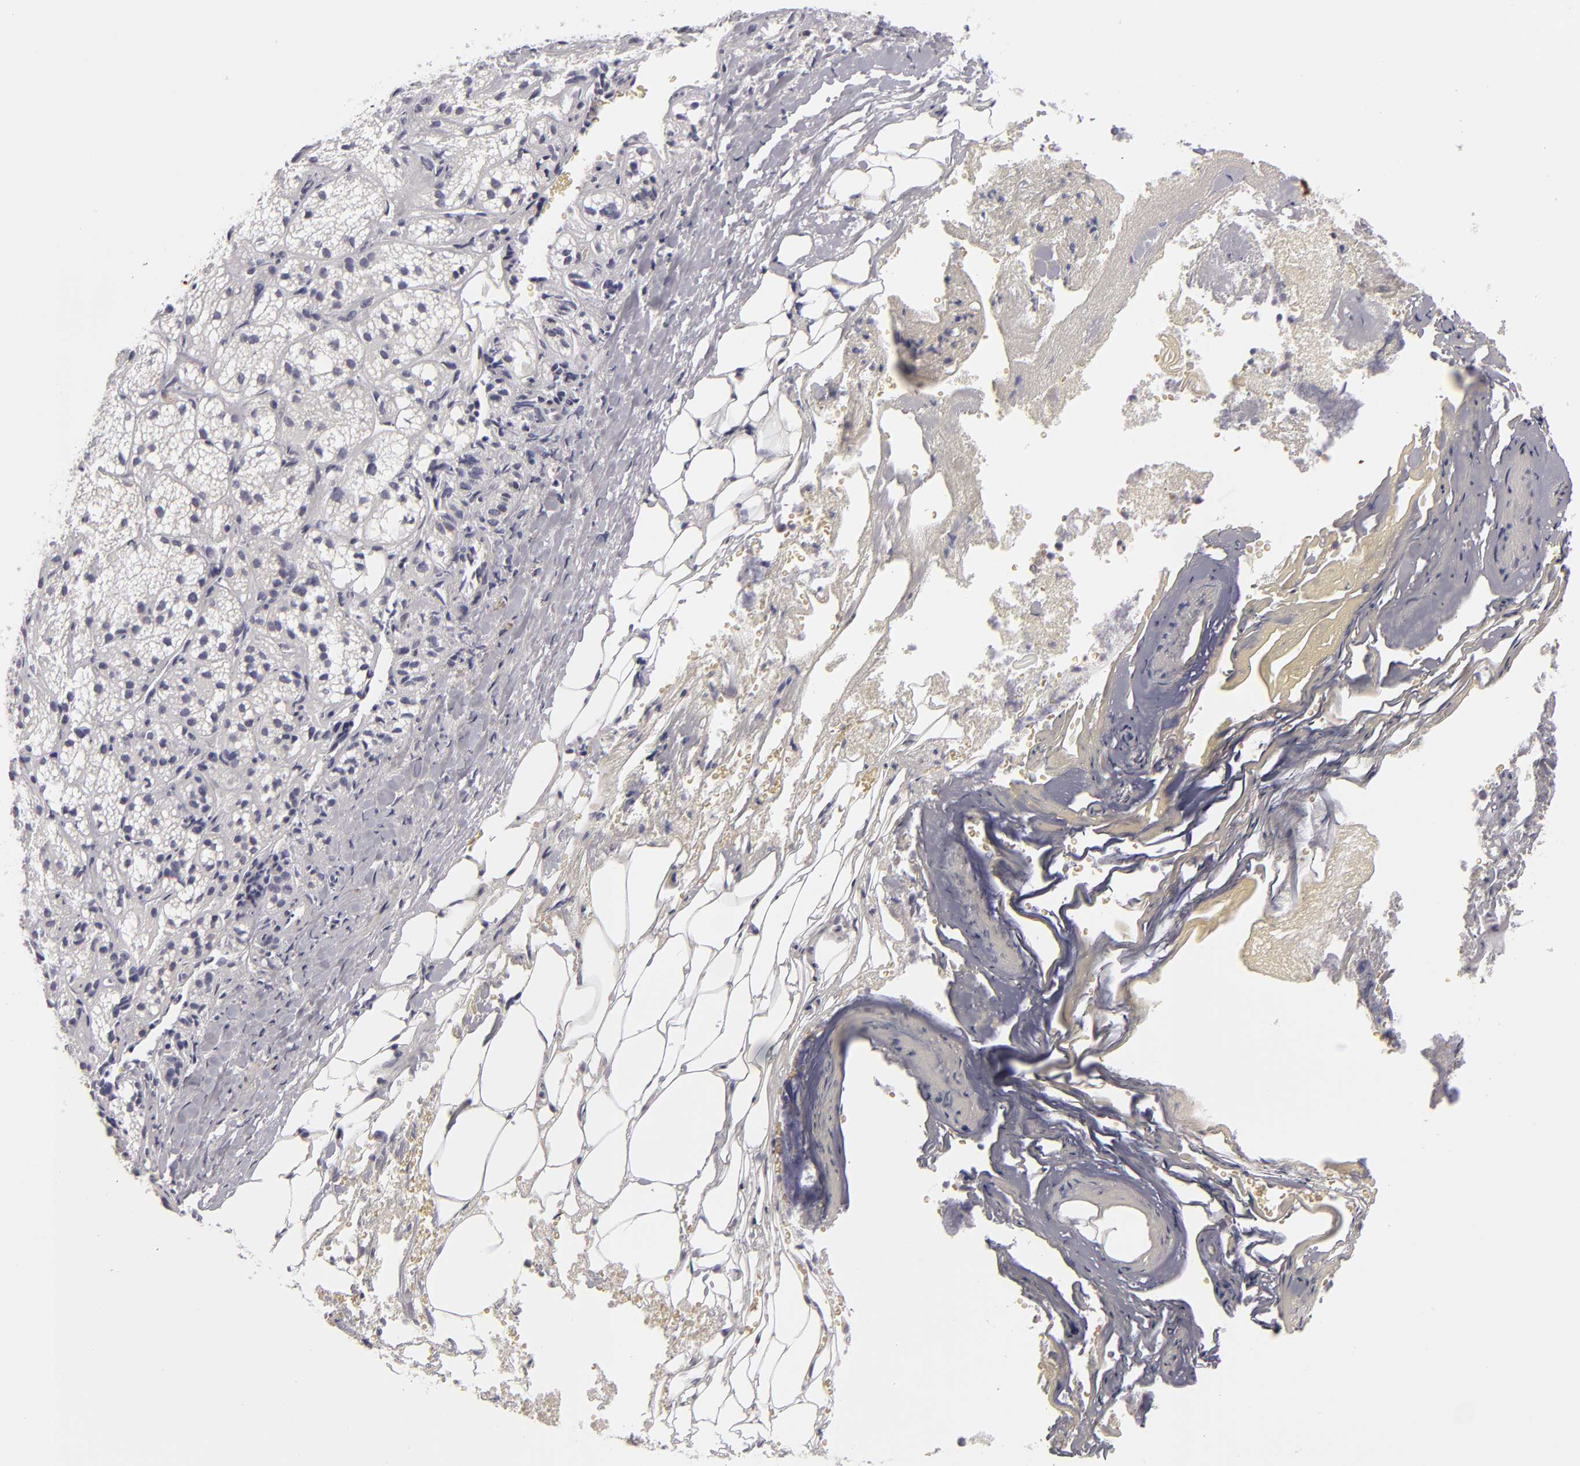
{"staining": {"intensity": "negative", "quantity": "none", "location": "none"}, "tissue": "adrenal gland", "cell_type": "Glandular cells", "image_type": "normal", "snomed": [{"axis": "morphology", "description": "Normal tissue, NOS"}, {"axis": "topography", "description": "Adrenal gland"}], "caption": "A high-resolution image shows immunohistochemistry staining of unremarkable adrenal gland, which displays no significant staining in glandular cells.", "gene": "TNNC1", "patient": {"sex": "female", "age": 71}}